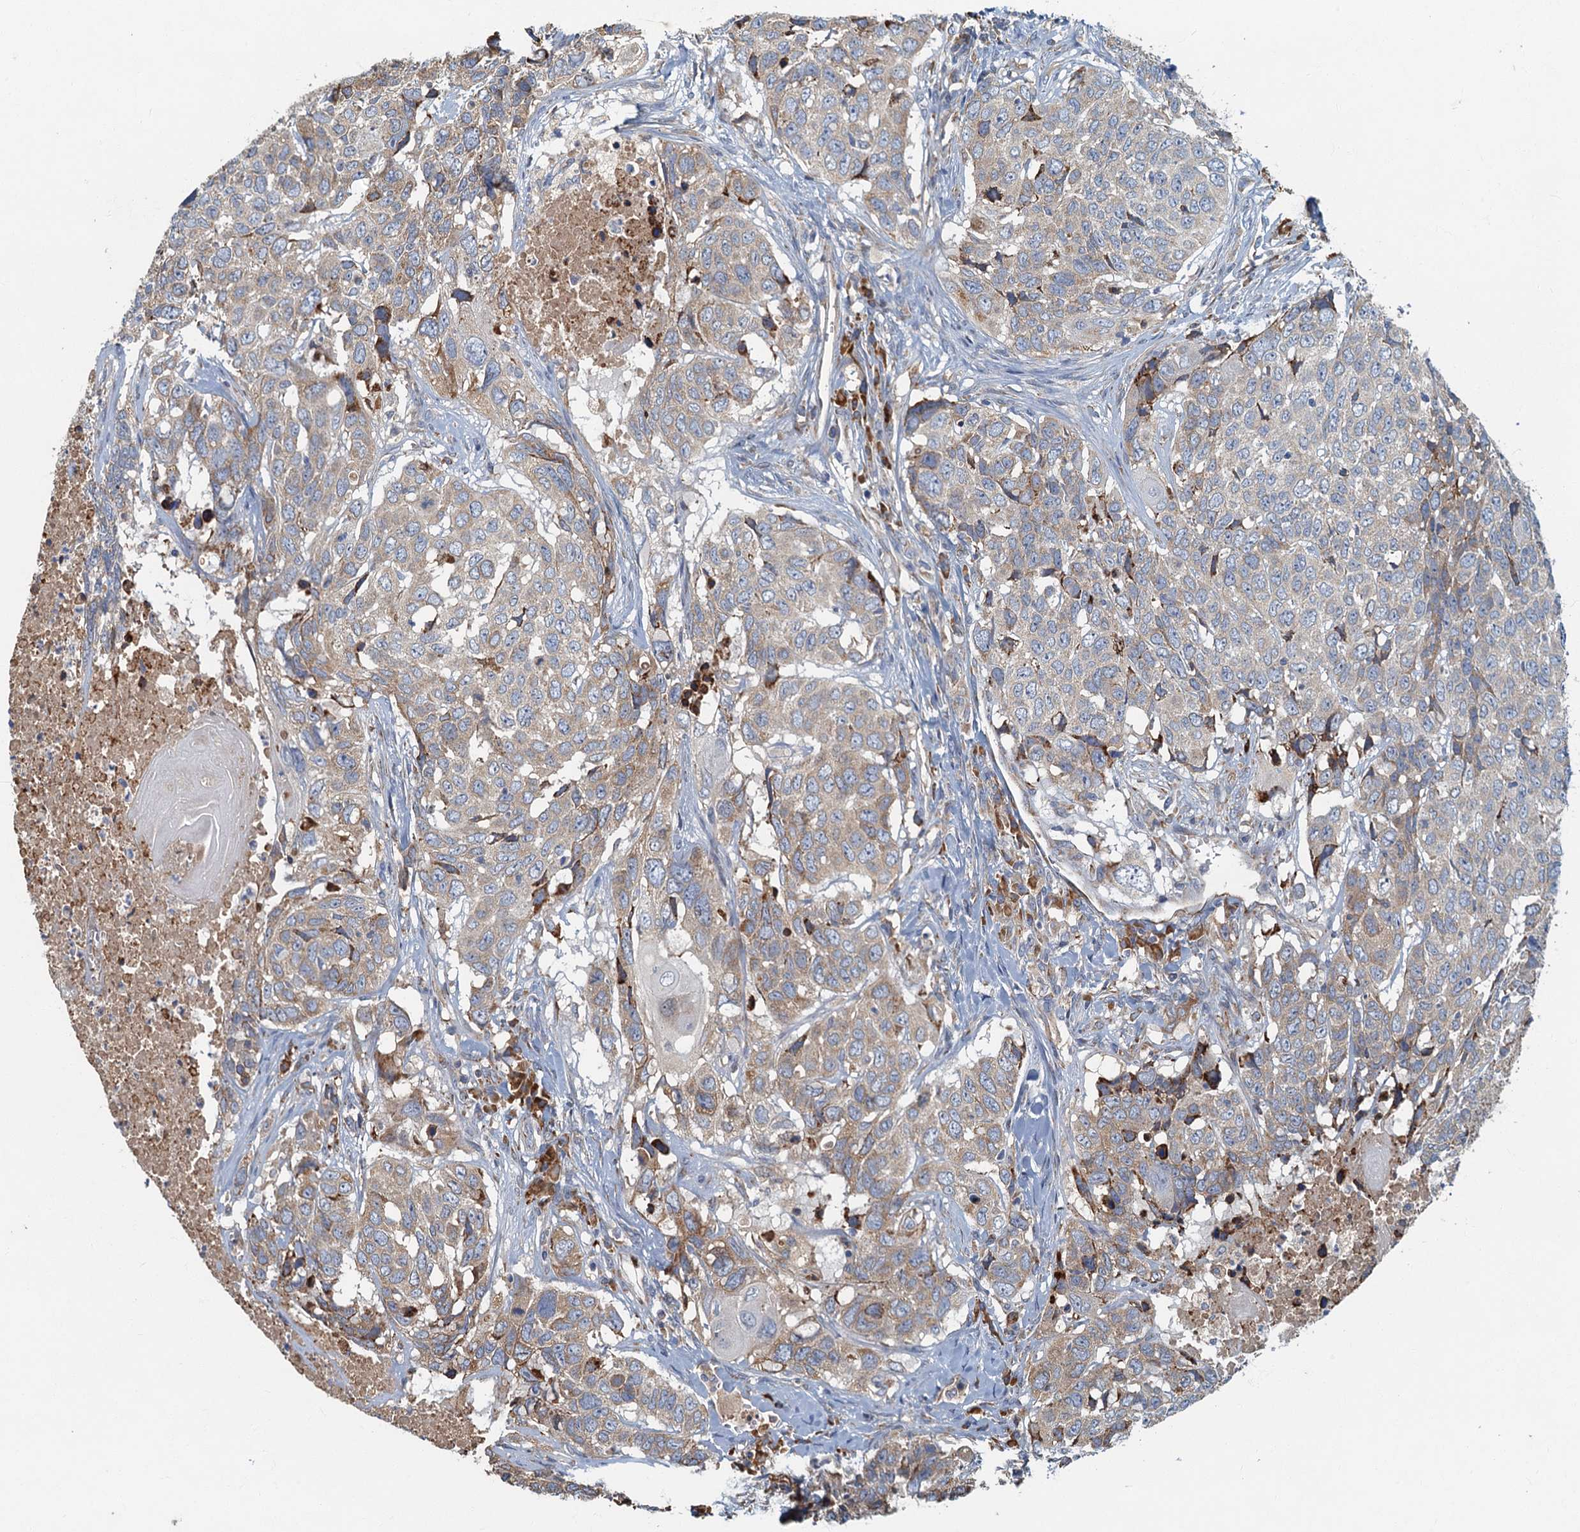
{"staining": {"intensity": "weak", "quantity": ">75%", "location": "cytoplasmic/membranous"}, "tissue": "head and neck cancer", "cell_type": "Tumor cells", "image_type": "cancer", "snomed": [{"axis": "morphology", "description": "Squamous cell carcinoma, NOS"}, {"axis": "topography", "description": "Head-Neck"}], "caption": "Protein staining demonstrates weak cytoplasmic/membranous positivity in about >75% of tumor cells in squamous cell carcinoma (head and neck).", "gene": "SPDYC", "patient": {"sex": "male", "age": 66}}